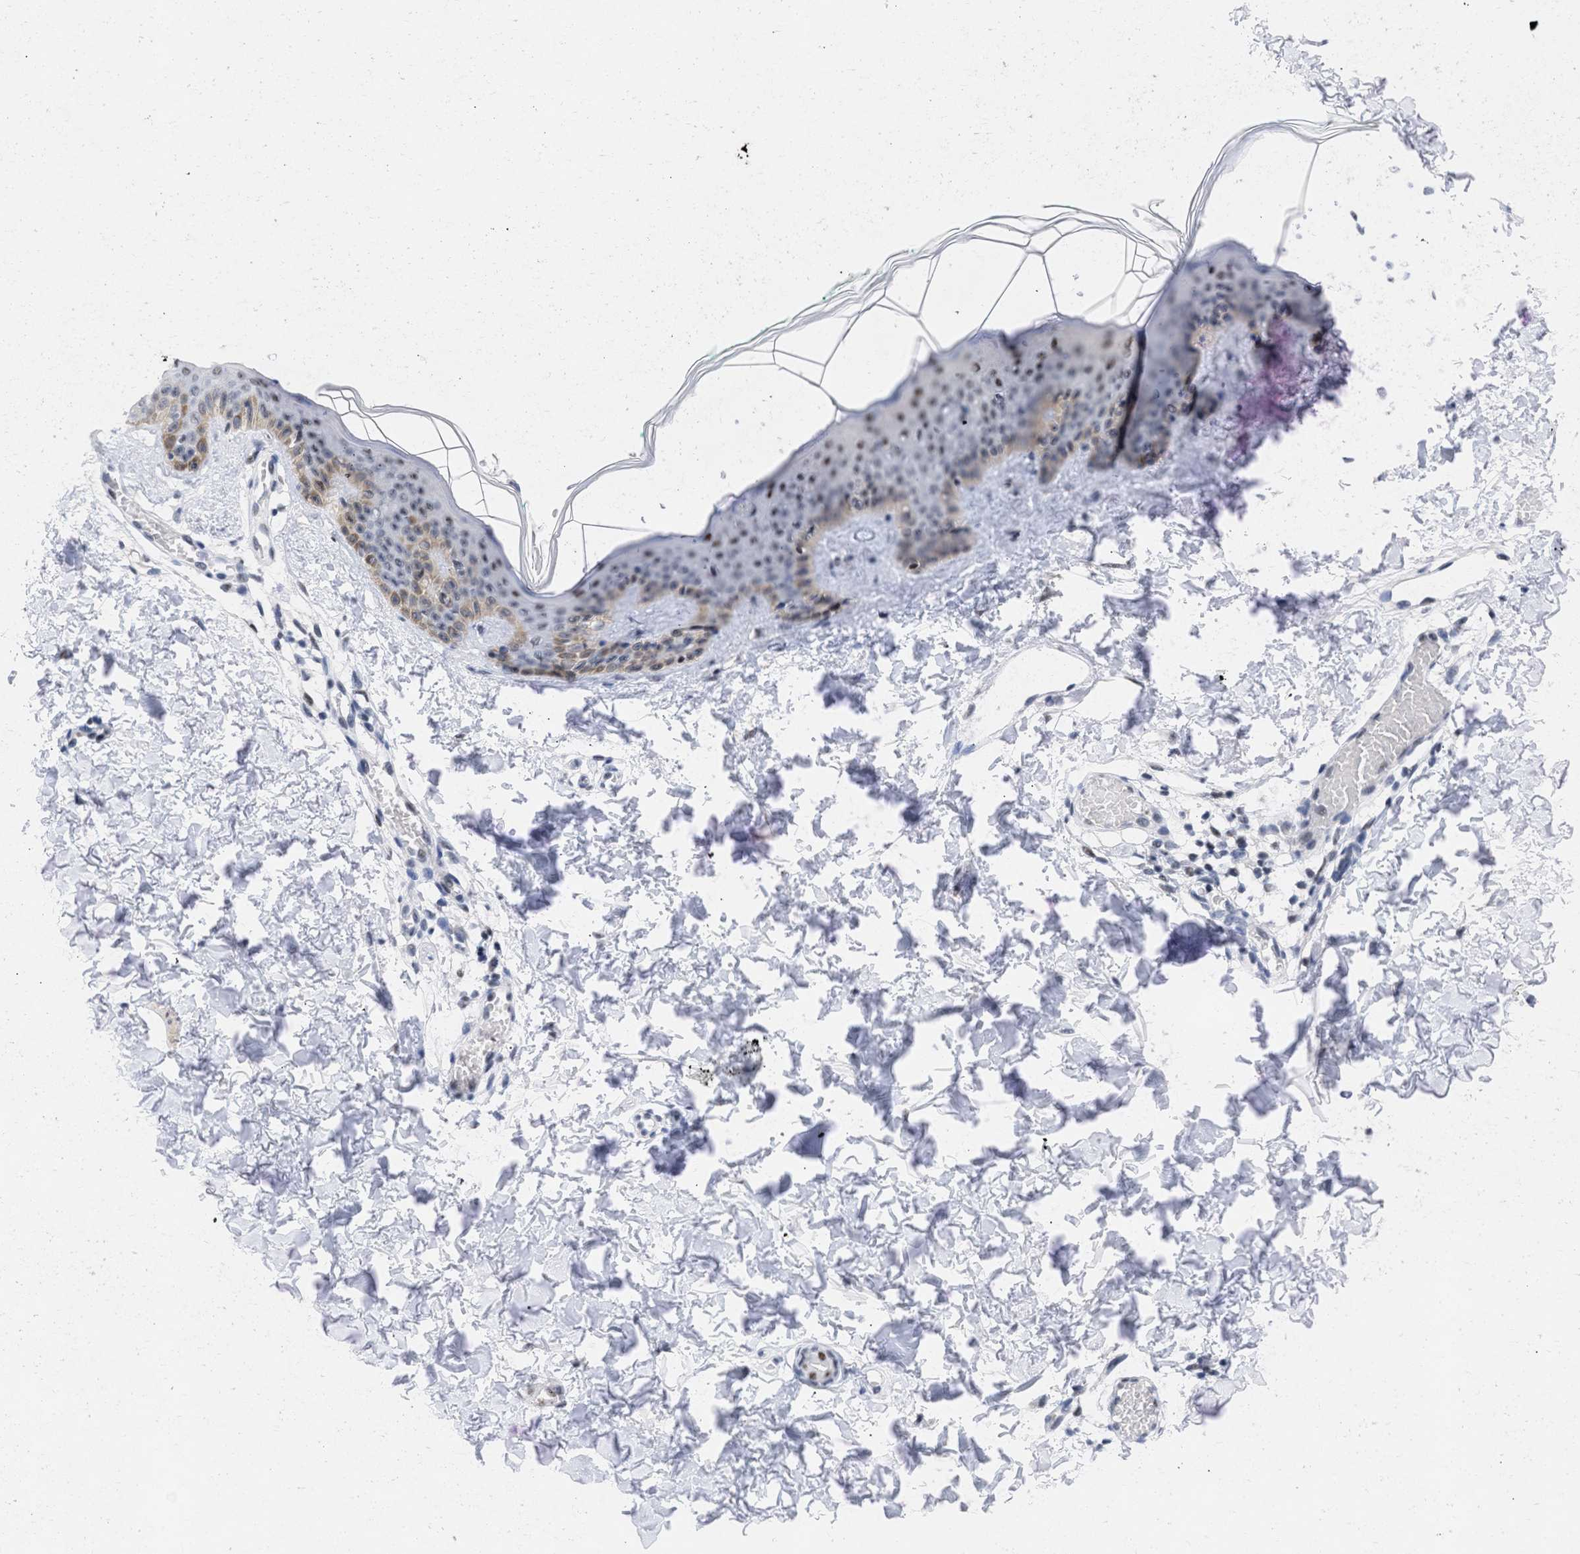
{"staining": {"intensity": "negative", "quantity": "none", "location": "none"}, "tissue": "skin", "cell_type": "Fibroblasts", "image_type": "normal", "snomed": [{"axis": "morphology", "description": "Normal tissue, NOS"}, {"axis": "topography", "description": "Skin"}], "caption": "A high-resolution histopathology image shows IHC staining of benign skin, which shows no significant expression in fibroblasts.", "gene": "DDX41", "patient": {"sex": "male", "age": 30}}